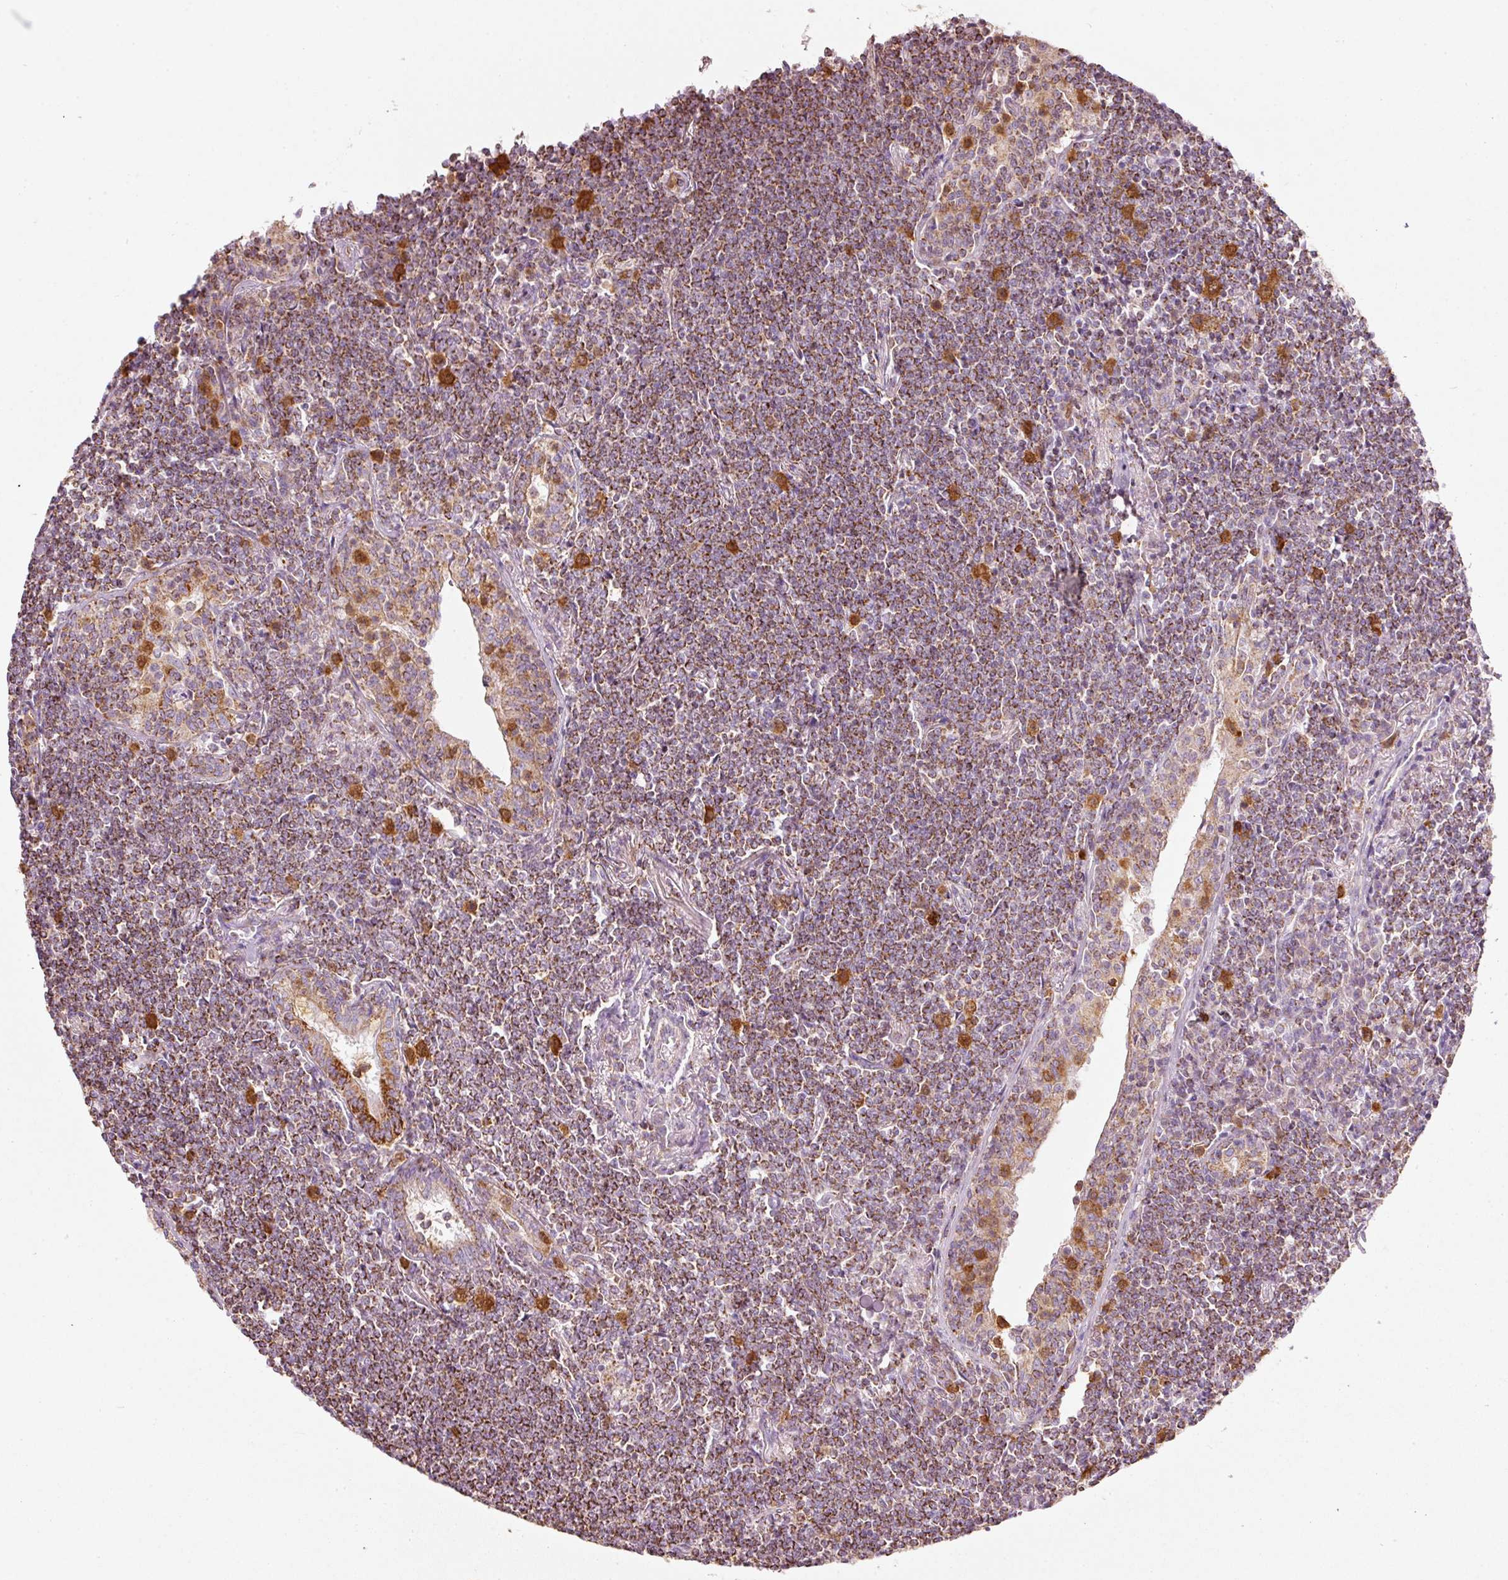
{"staining": {"intensity": "moderate", "quantity": ">75%", "location": "cytoplasmic/membranous,nuclear"}, "tissue": "lymphoma", "cell_type": "Tumor cells", "image_type": "cancer", "snomed": [{"axis": "morphology", "description": "Malignant lymphoma, non-Hodgkin's type, Low grade"}, {"axis": "topography", "description": "Lung"}], "caption": "DAB (3,3'-diaminobenzidine) immunohistochemical staining of lymphoma demonstrates moderate cytoplasmic/membranous and nuclear protein expression in approximately >75% of tumor cells.", "gene": "DUT", "patient": {"sex": "female", "age": 71}}